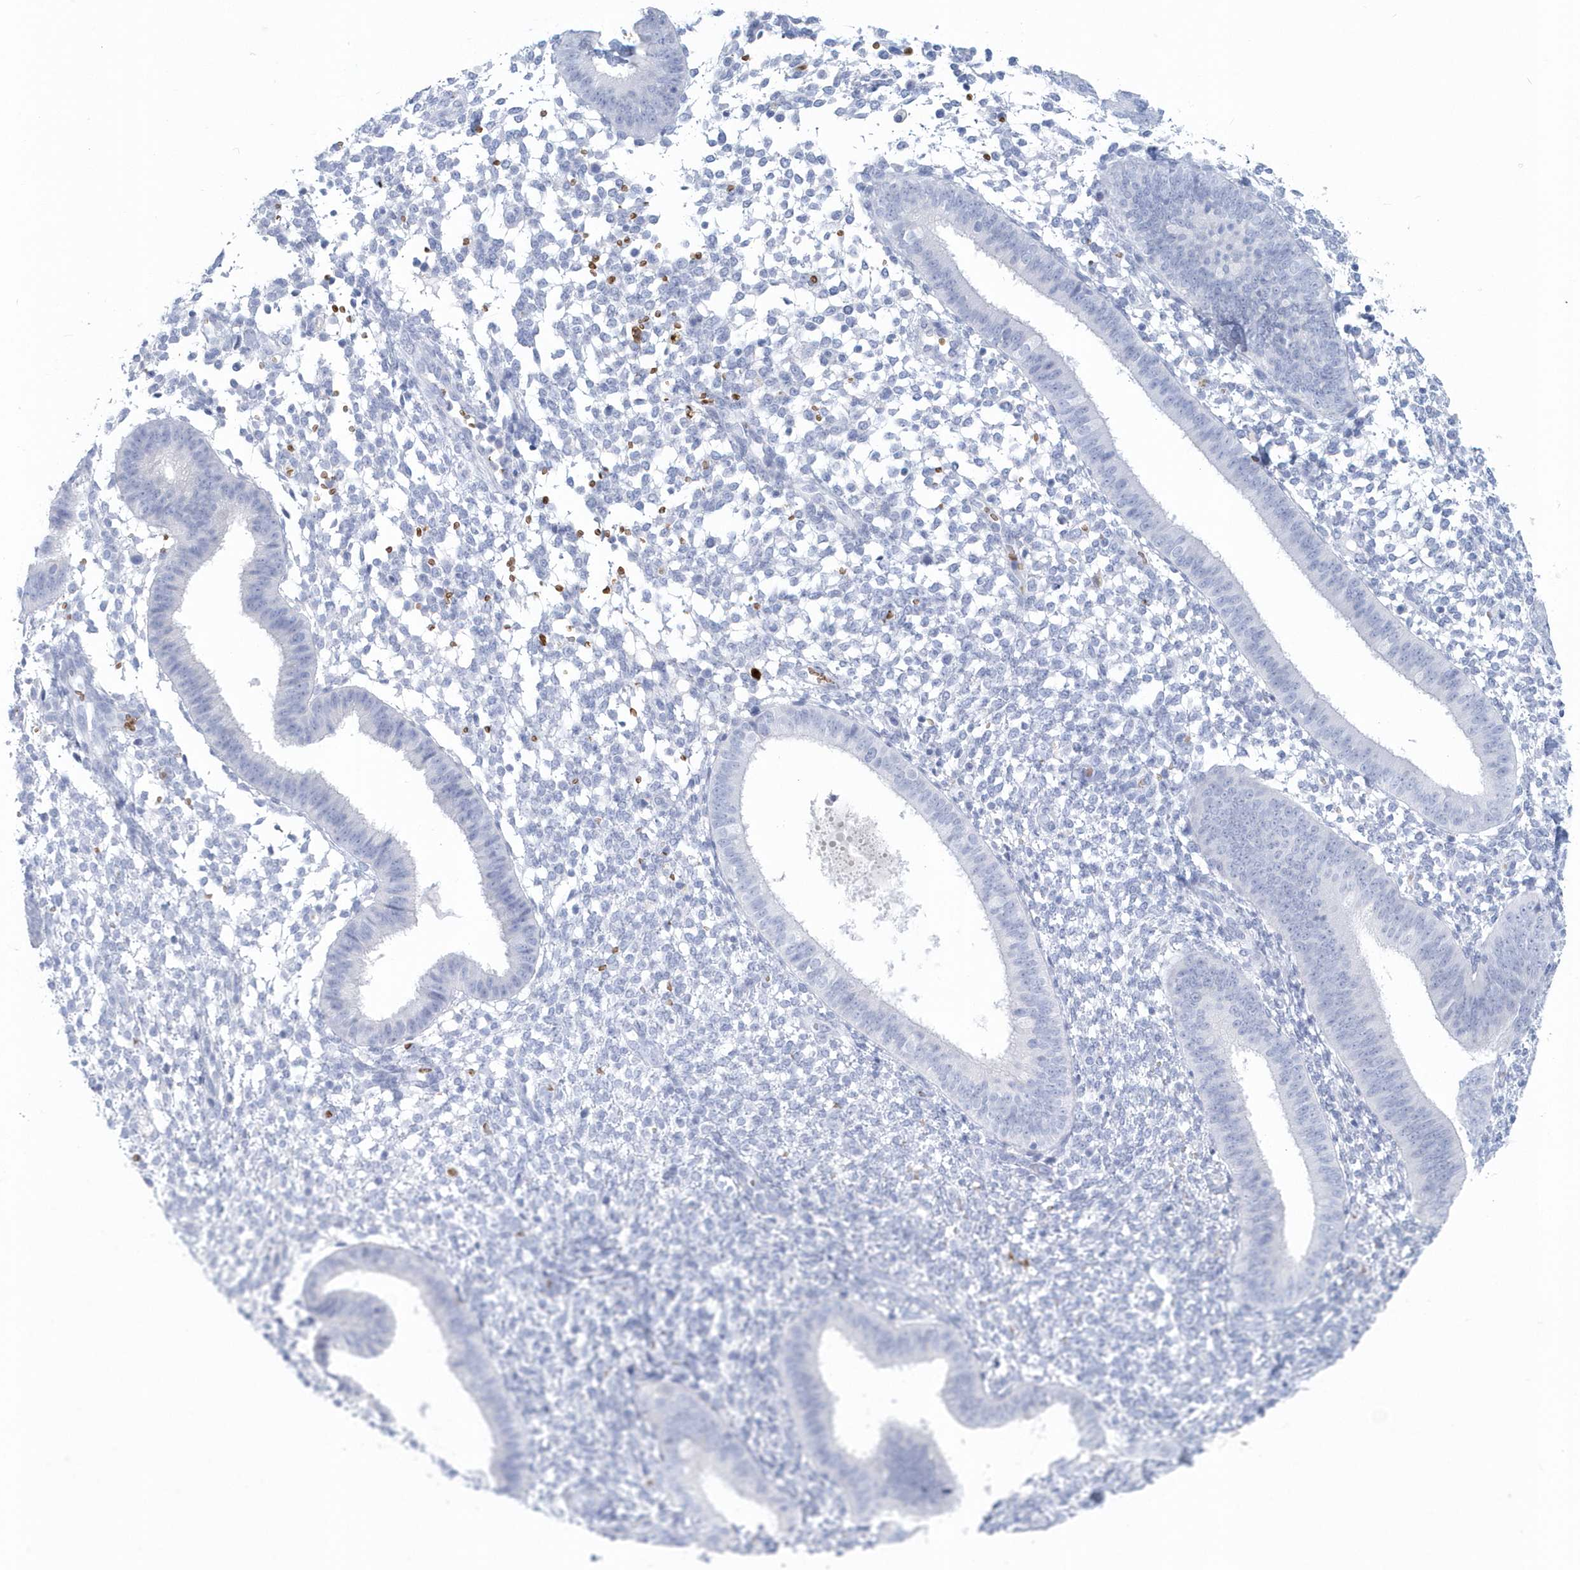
{"staining": {"intensity": "negative", "quantity": "none", "location": "none"}, "tissue": "endometrium", "cell_type": "Cells in endometrial stroma", "image_type": "normal", "snomed": [{"axis": "morphology", "description": "Normal tissue, NOS"}, {"axis": "topography", "description": "Uterus"}, {"axis": "topography", "description": "Endometrium"}], "caption": "Immunohistochemistry micrograph of normal endometrium: endometrium stained with DAB demonstrates no significant protein staining in cells in endometrial stroma.", "gene": "HBA2", "patient": {"sex": "female", "age": 48}}